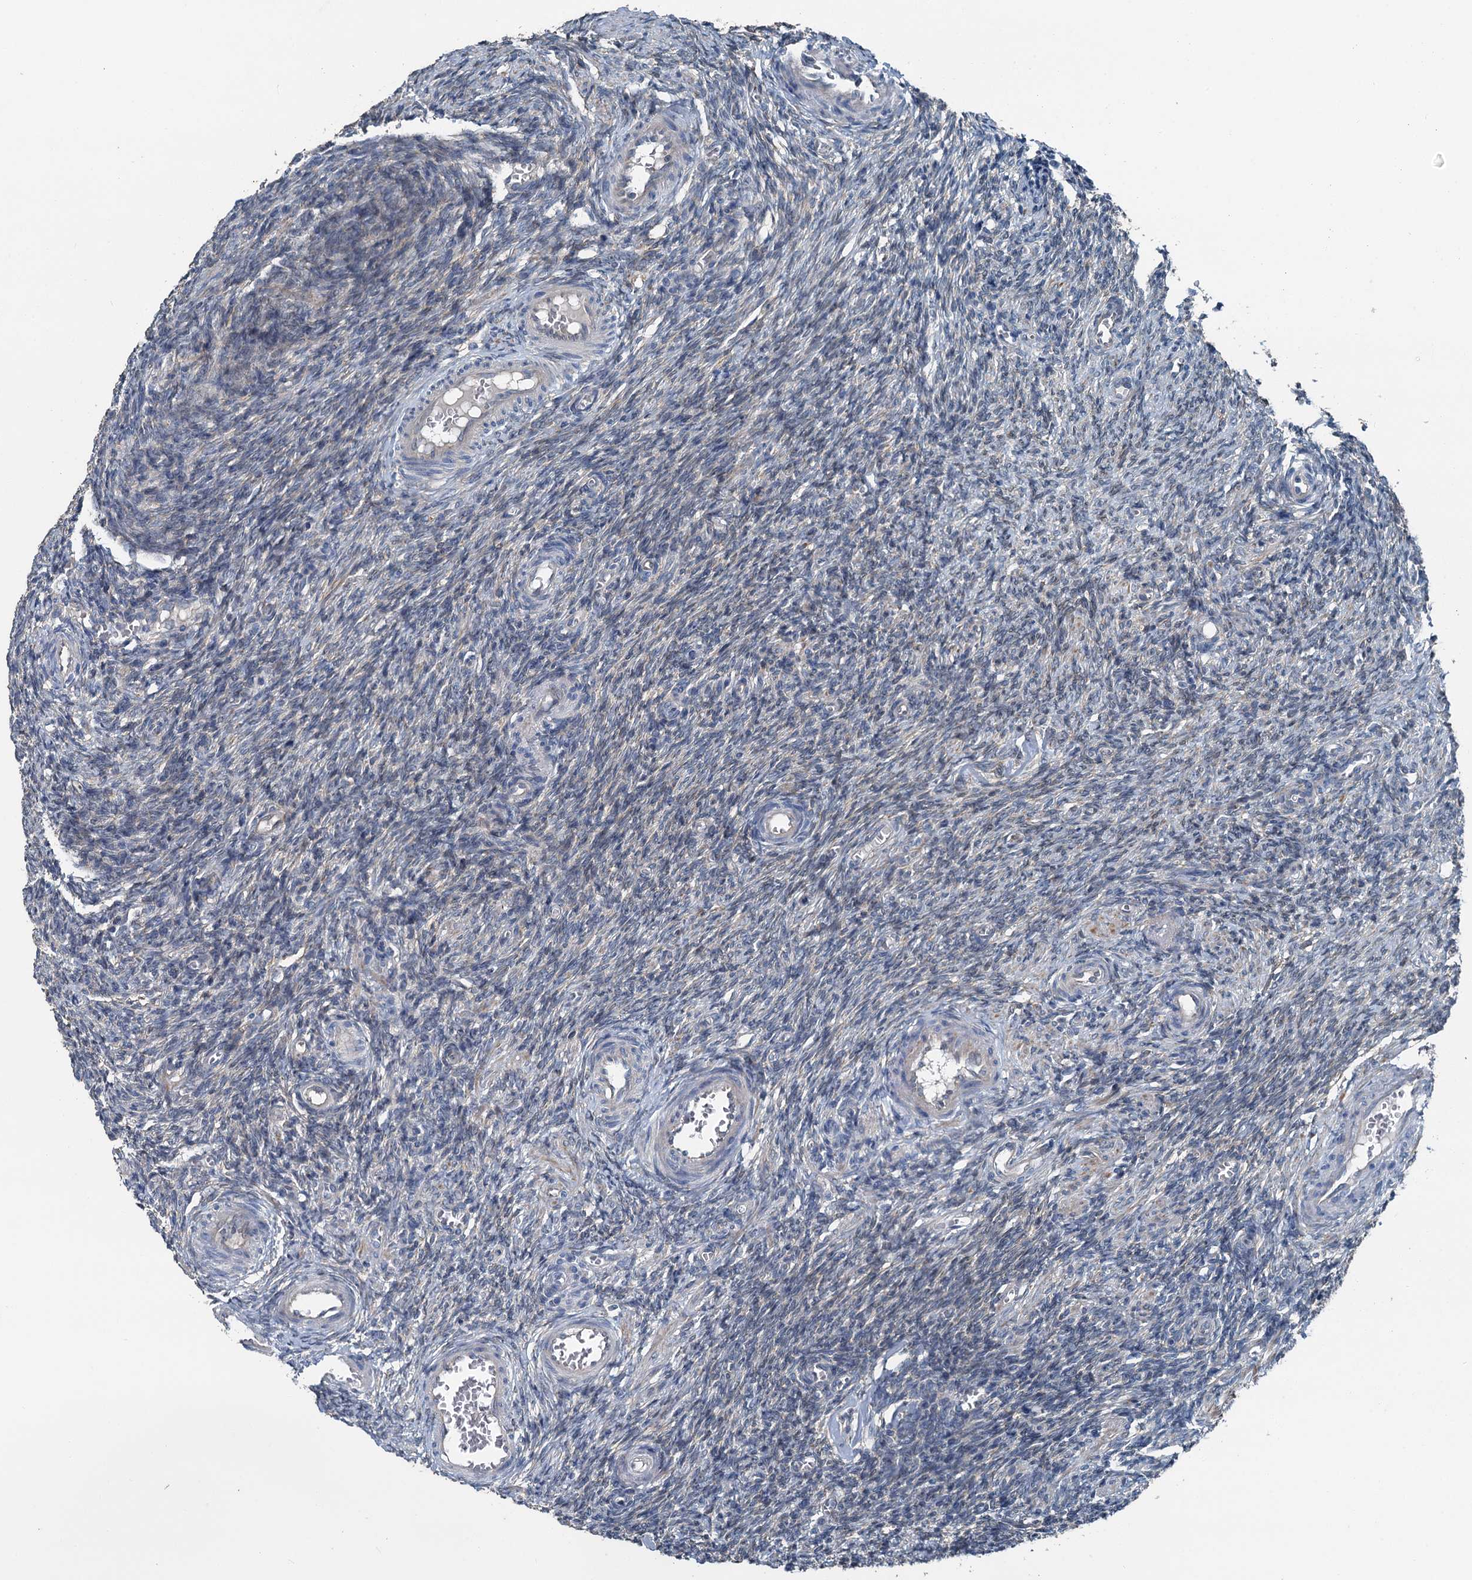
{"staining": {"intensity": "negative", "quantity": "none", "location": "none"}, "tissue": "ovary", "cell_type": "Ovarian stroma cells", "image_type": "normal", "snomed": [{"axis": "morphology", "description": "Normal tissue, NOS"}, {"axis": "topography", "description": "Ovary"}], "caption": "IHC histopathology image of unremarkable ovary: ovary stained with DAB (3,3'-diaminobenzidine) shows no significant protein expression in ovarian stroma cells.", "gene": "C6orf120", "patient": {"sex": "female", "age": 27}}